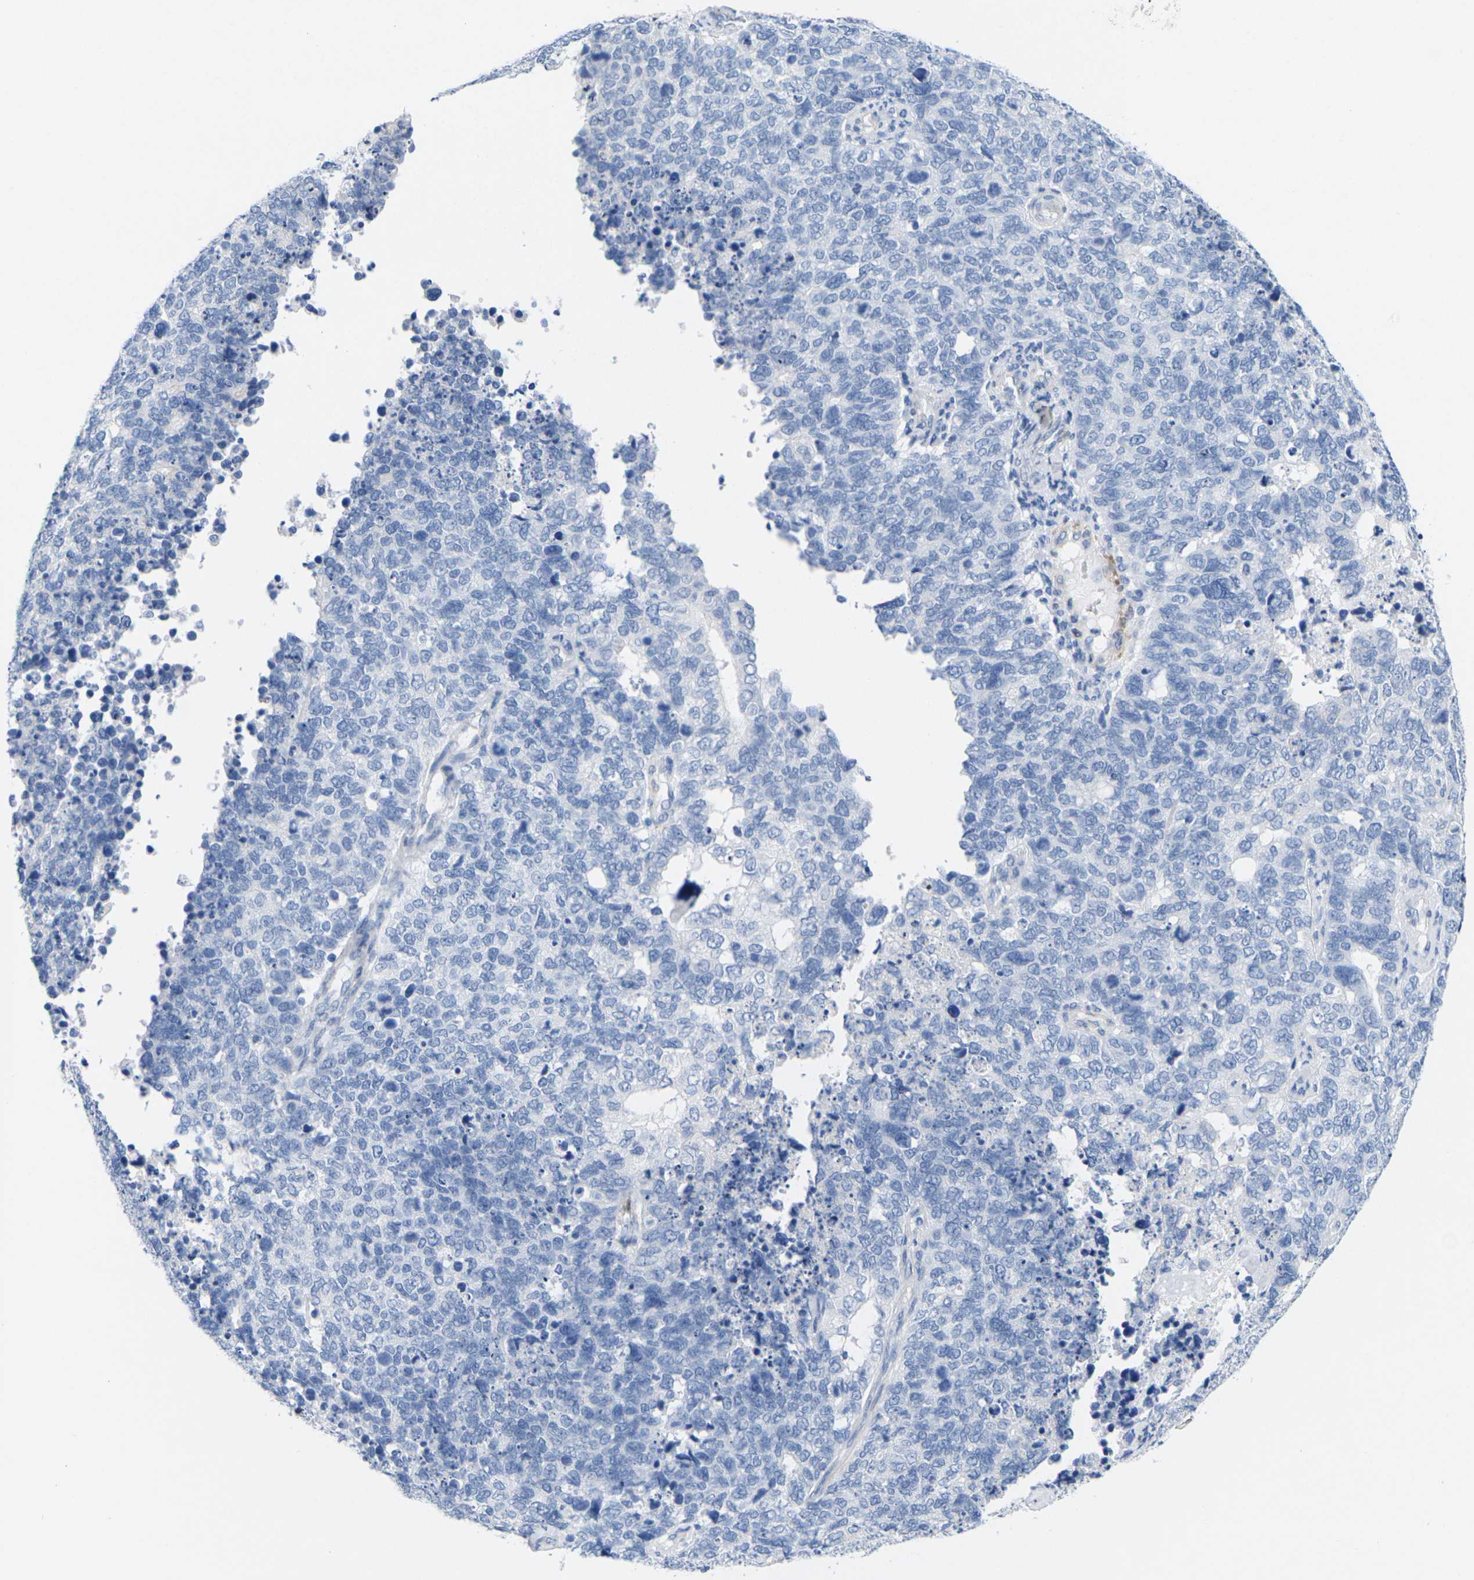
{"staining": {"intensity": "negative", "quantity": "none", "location": "none"}, "tissue": "cervical cancer", "cell_type": "Tumor cells", "image_type": "cancer", "snomed": [{"axis": "morphology", "description": "Squamous cell carcinoma, NOS"}, {"axis": "topography", "description": "Cervix"}], "caption": "High power microscopy histopathology image of an IHC histopathology image of cervical cancer (squamous cell carcinoma), revealing no significant staining in tumor cells.", "gene": "CNN1", "patient": {"sex": "female", "age": 63}}